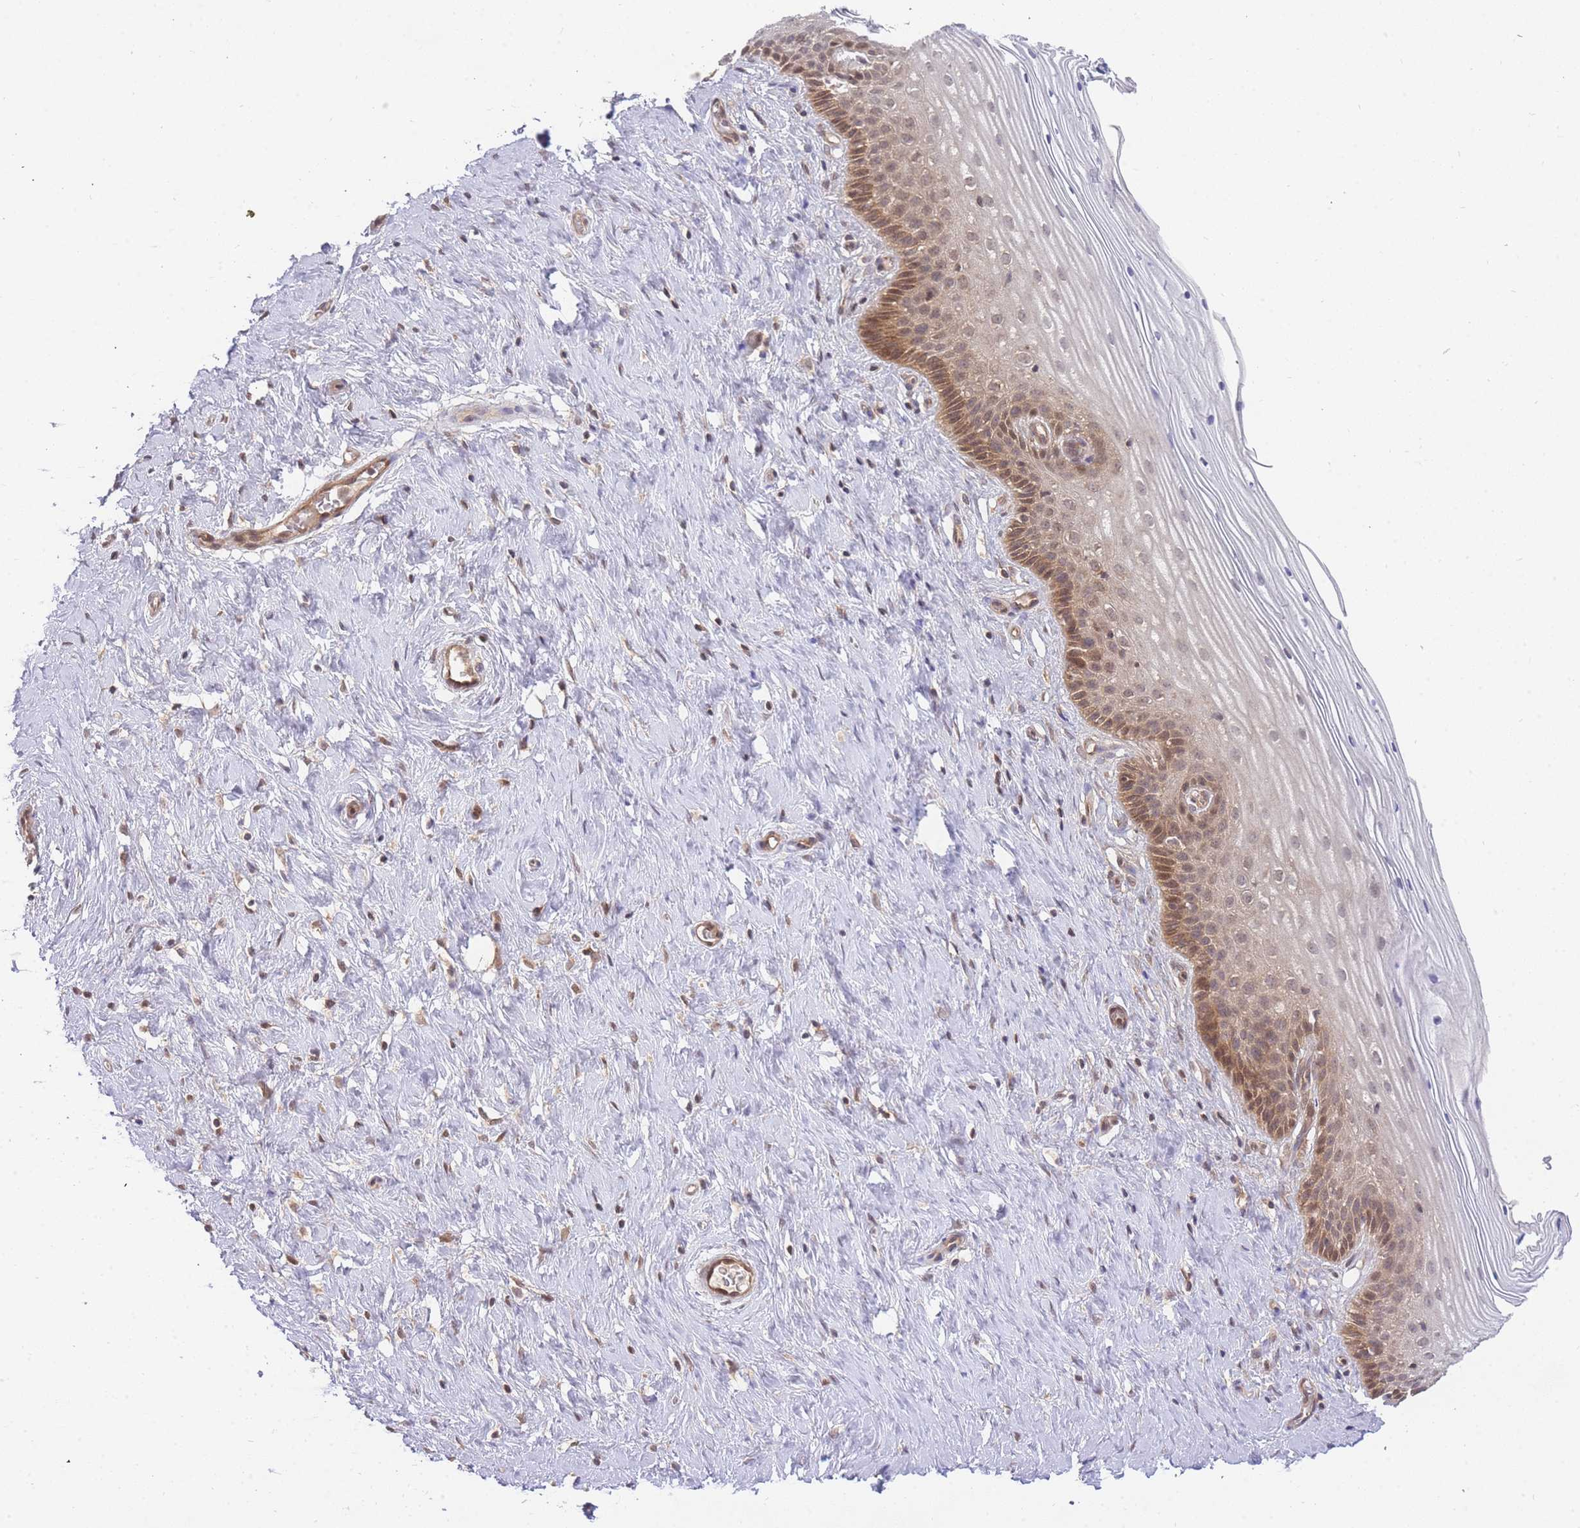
{"staining": {"intensity": "moderate", "quantity": ">75%", "location": "cytoplasmic/membranous,nuclear"}, "tissue": "cervix", "cell_type": "Squamous epithelial cells", "image_type": "normal", "snomed": [{"axis": "morphology", "description": "Normal tissue, NOS"}, {"axis": "topography", "description": "Cervix"}], "caption": "Unremarkable cervix was stained to show a protein in brown. There is medium levels of moderate cytoplasmic/membranous,nuclear staining in approximately >75% of squamous epithelial cells.", "gene": "KIAA1191", "patient": {"sex": "female", "age": 33}}